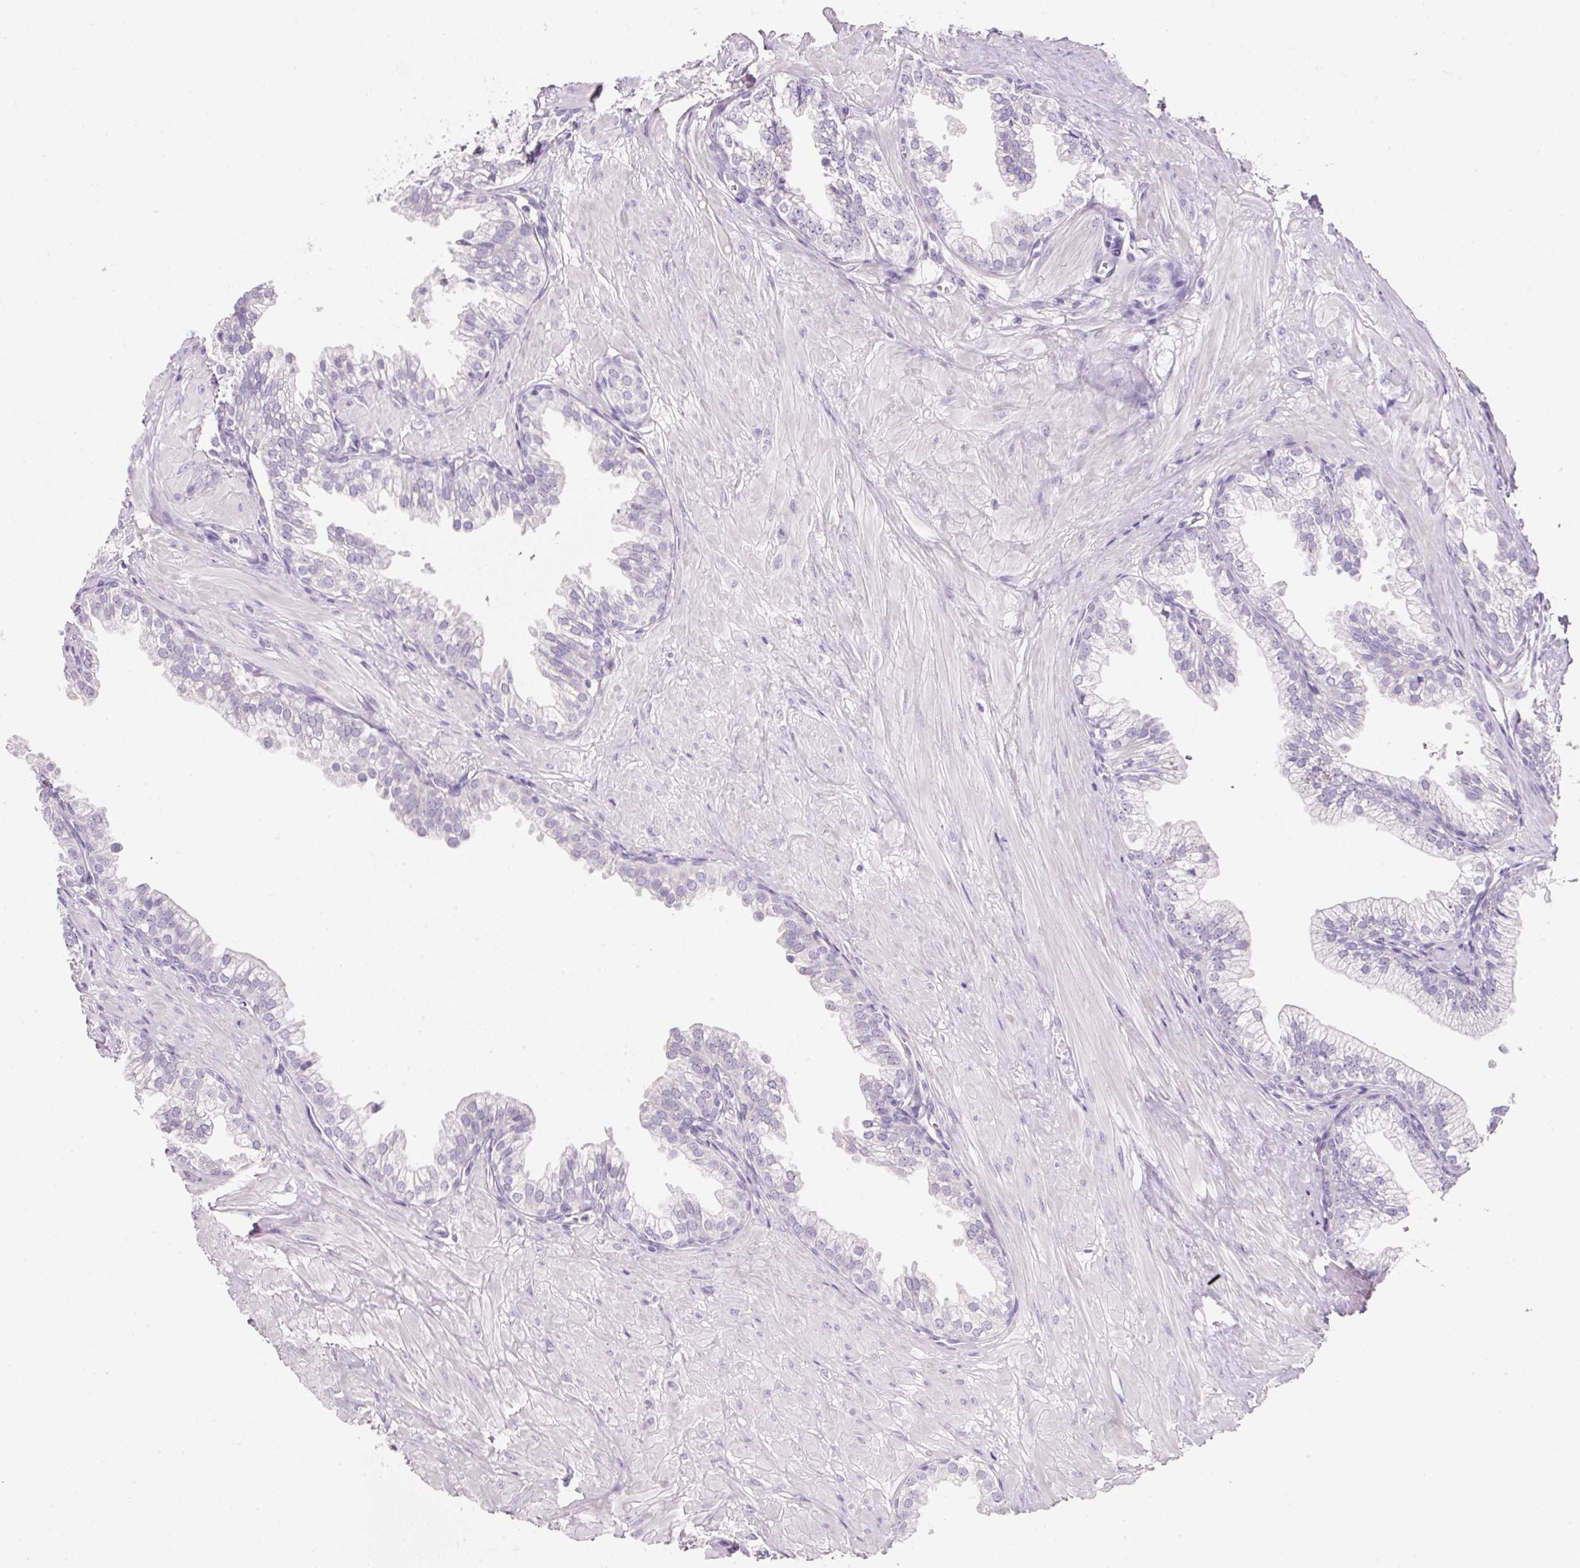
{"staining": {"intensity": "negative", "quantity": "none", "location": "none"}, "tissue": "prostate", "cell_type": "Glandular cells", "image_type": "normal", "snomed": [{"axis": "morphology", "description": "Normal tissue, NOS"}, {"axis": "topography", "description": "Prostate"}, {"axis": "topography", "description": "Peripheral nerve tissue"}], "caption": "The immunohistochemistry (IHC) micrograph has no significant expression in glandular cells of prostate.", "gene": "SLC2A2", "patient": {"sex": "male", "age": 55}}